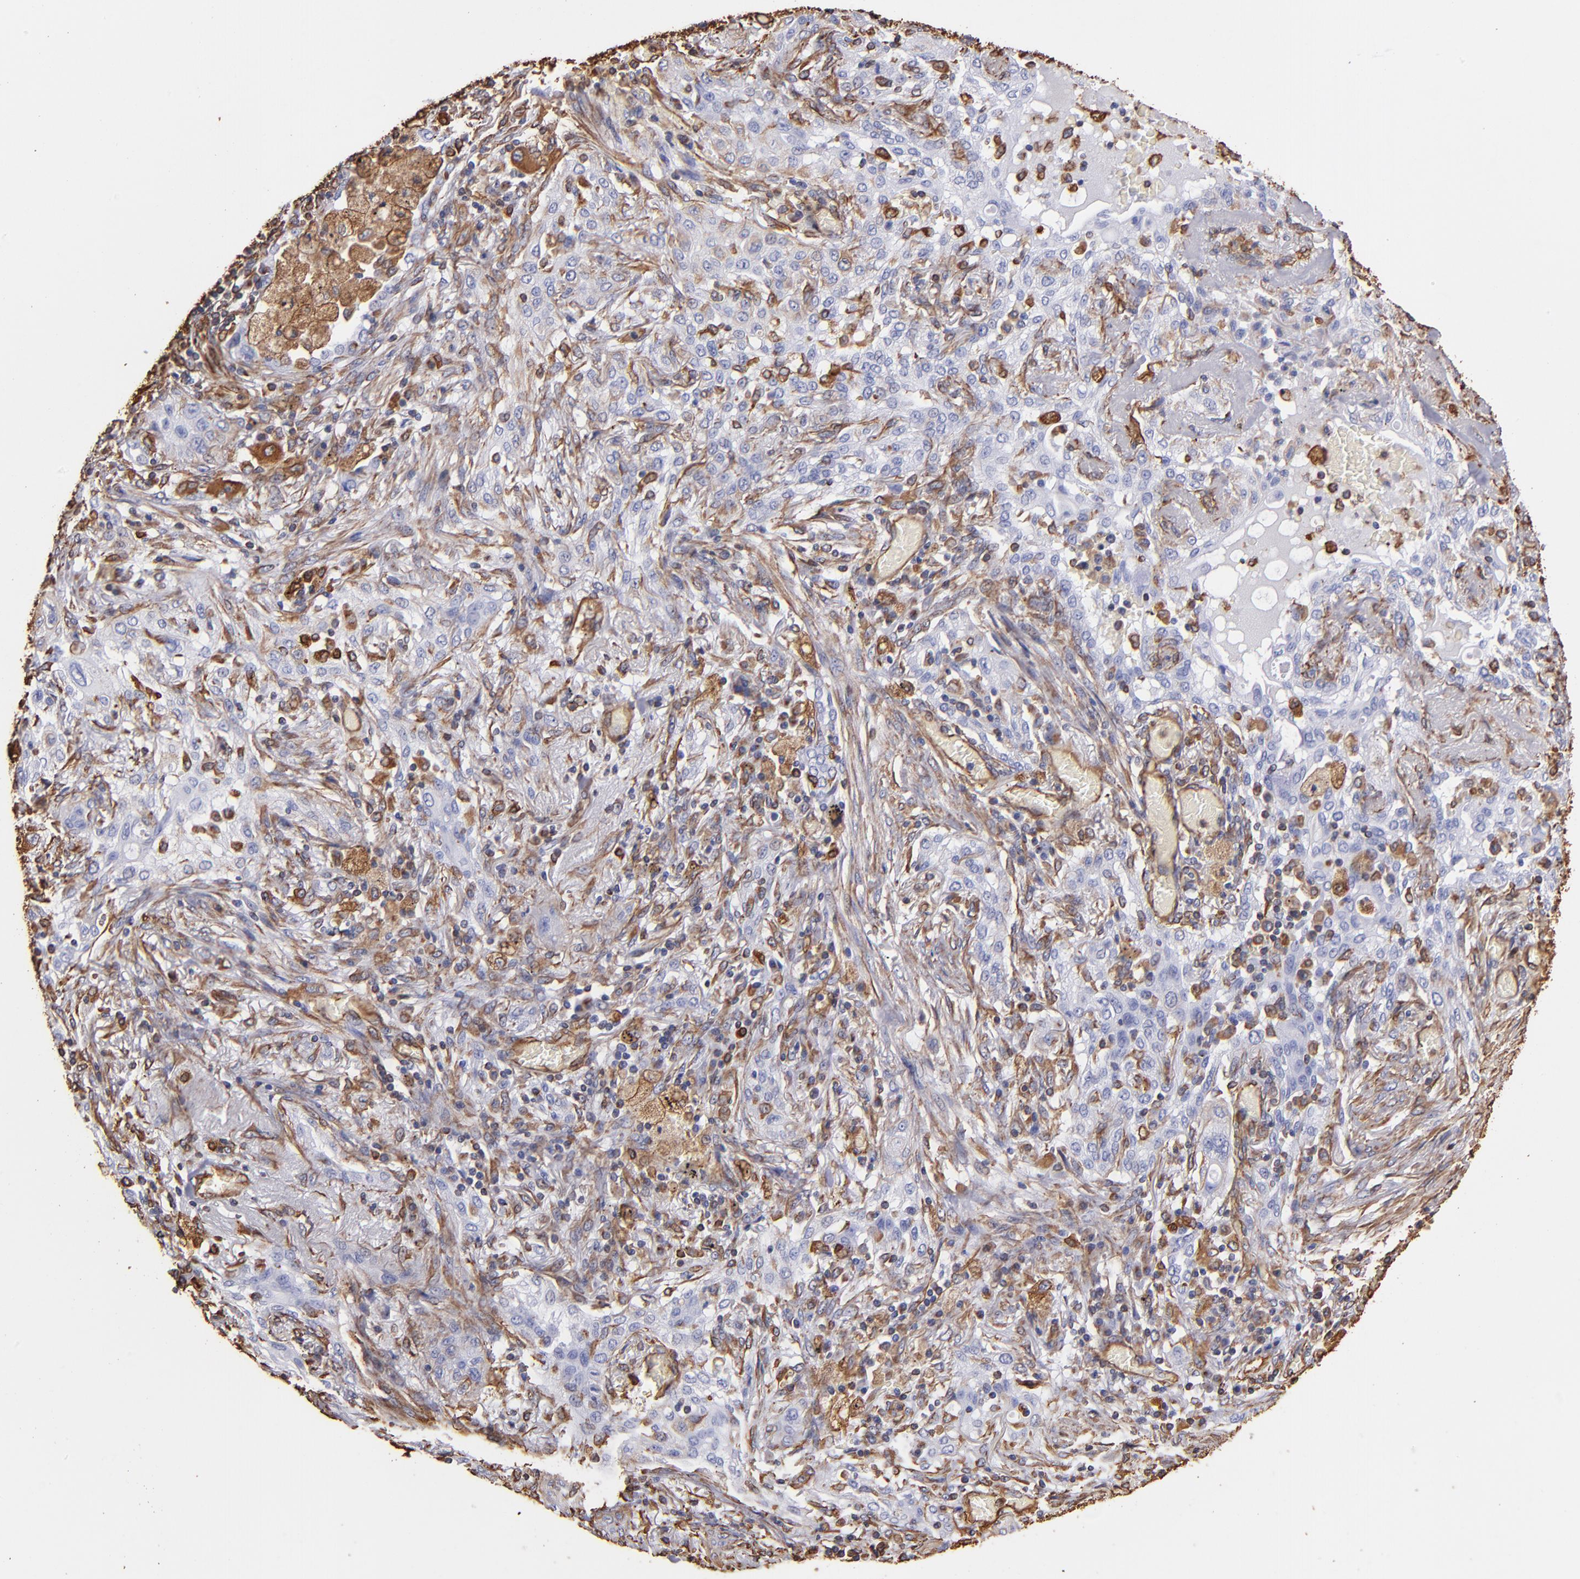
{"staining": {"intensity": "weak", "quantity": "25%-75%", "location": "cytoplasmic/membranous"}, "tissue": "lung cancer", "cell_type": "Tumor cells", "image_type": "cancer", "snomed": [{"axis": "morphology", "description": "Squamous cell carcinoma, NOS"}, {"axis": "topography", "description": "Lung"}], "caption": "Brown immunohistochemical staining in human lung cancer (squamous cell carcinoma) reveals weak cytoplasmic/membranous staining in approximately 25%-75% of tumor cells.", "gene": "VIM", "patient": {"sex": "female", "age": 47}}